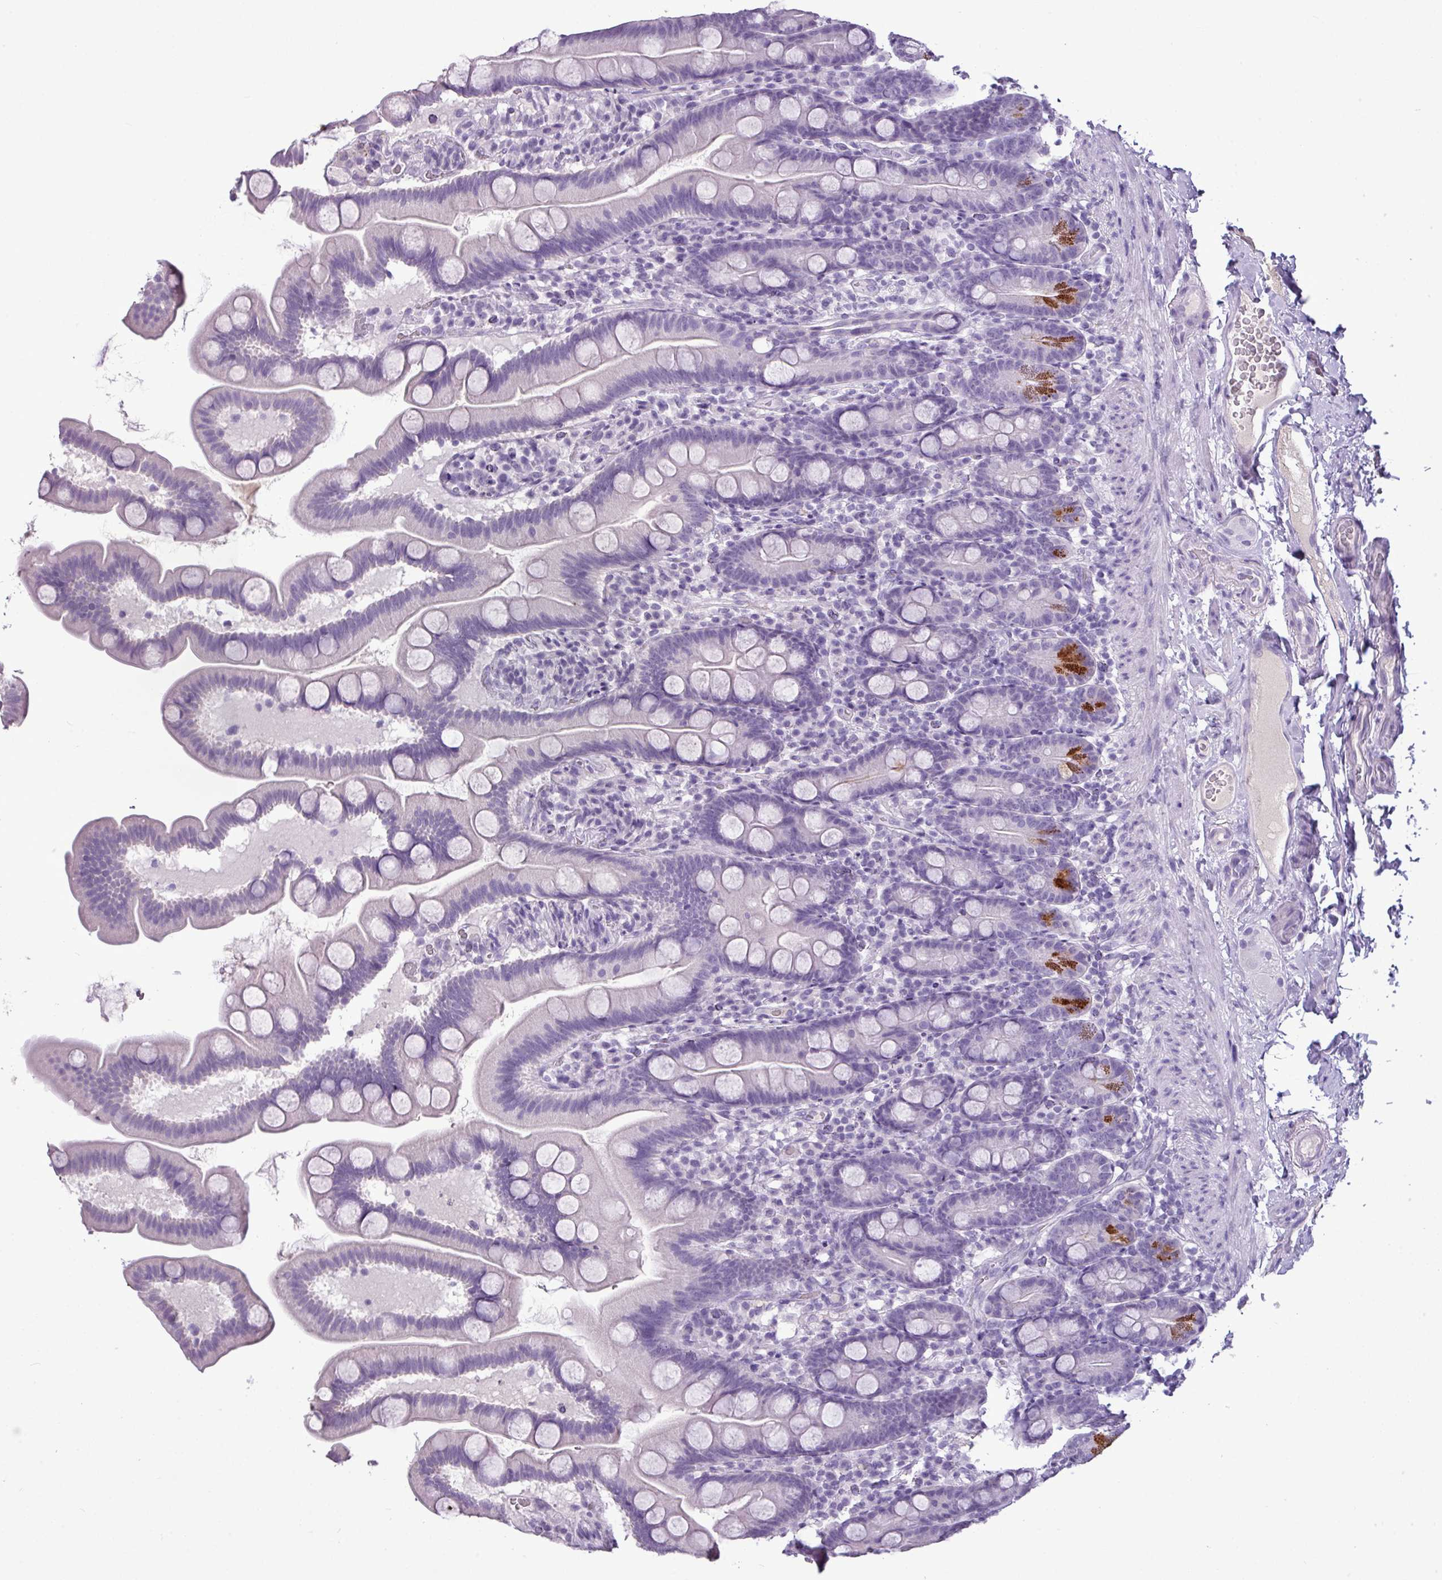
{"staining": {"intensity": "strong", "quantity": "<25%", "location": "cytoplasmic/membranous"}, "tissue": "small intestine", "cell_type": "Glandular cells", "image_type": "normal", "snomed": [{"axis": "morphology", "description": "Normal tissue, NOS"}, {"axis": "topography", "description": "Small intestine"}], "caption": "Brown immunohistochemical staining in benign human small intestine shows strong cytoplasmic/membranous expression in about <25% of glandular cells.", "gene": "TMEM91", "patient": {"sex": "female", "age": 68}}